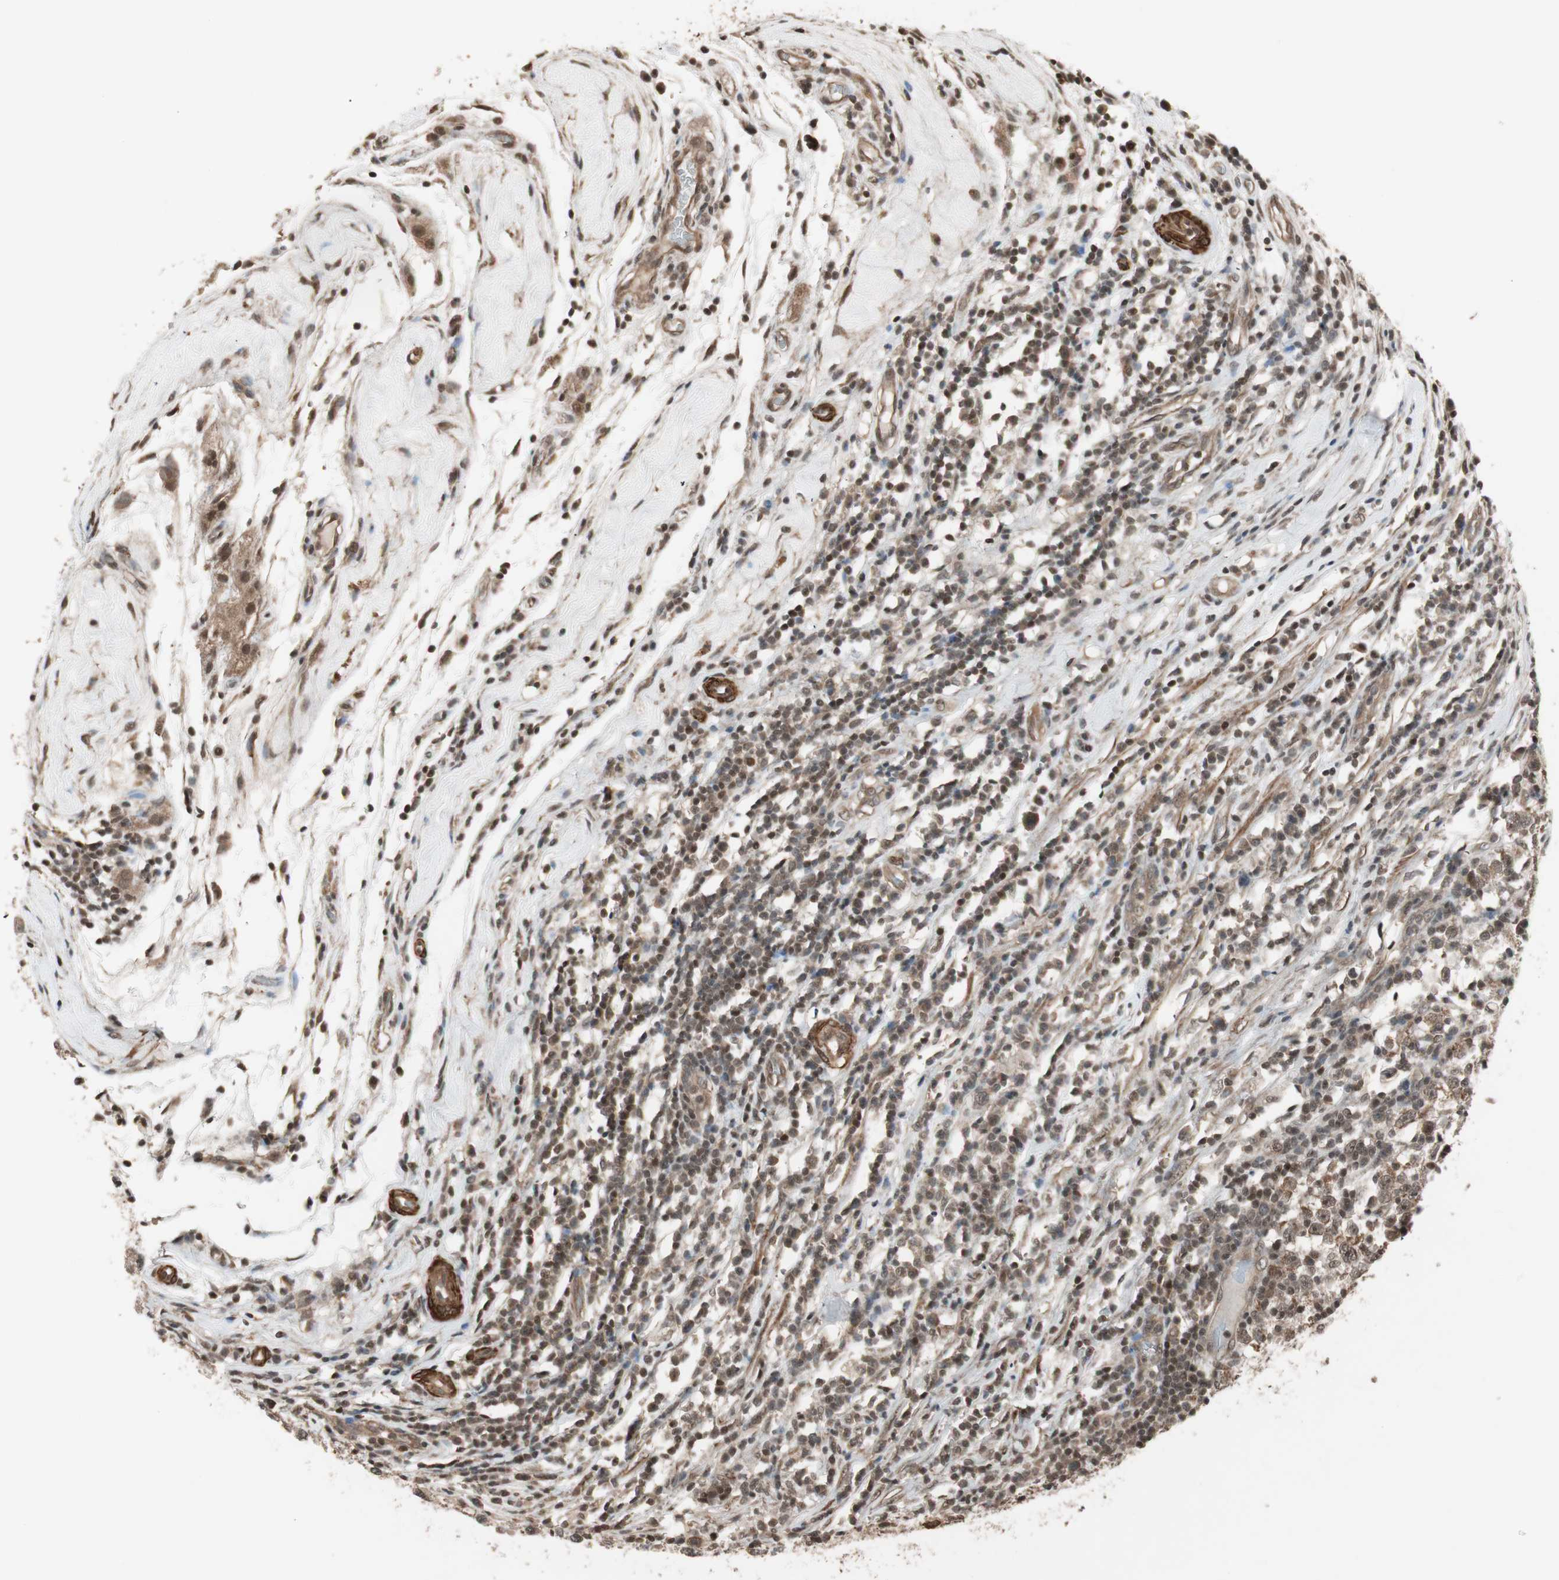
{"staining": {"intensity": "weak", "quantity": ">75%", "location": "cytoplasmic/membranous,nuclear"}, "tissue": "testis cancer", "cell_type": "Tumor cells", "image_type": "cancer", "snomed": [{"axis": "morphology", "description": "Seminoma, NOS"}, {"axis": "topography", "description": "Testis"}], "caption": "This histopathology image reveals testis cancer stained with immunohistochemistry (IHC) to label a protein in brown. The cytoplasmic/membranous and nuclear of tumor cells show weak positivity for the protein. Nuclei are counter-stained blue.", "gene": "DRAP1", "patient": {"sex": "male", "age": 43}}